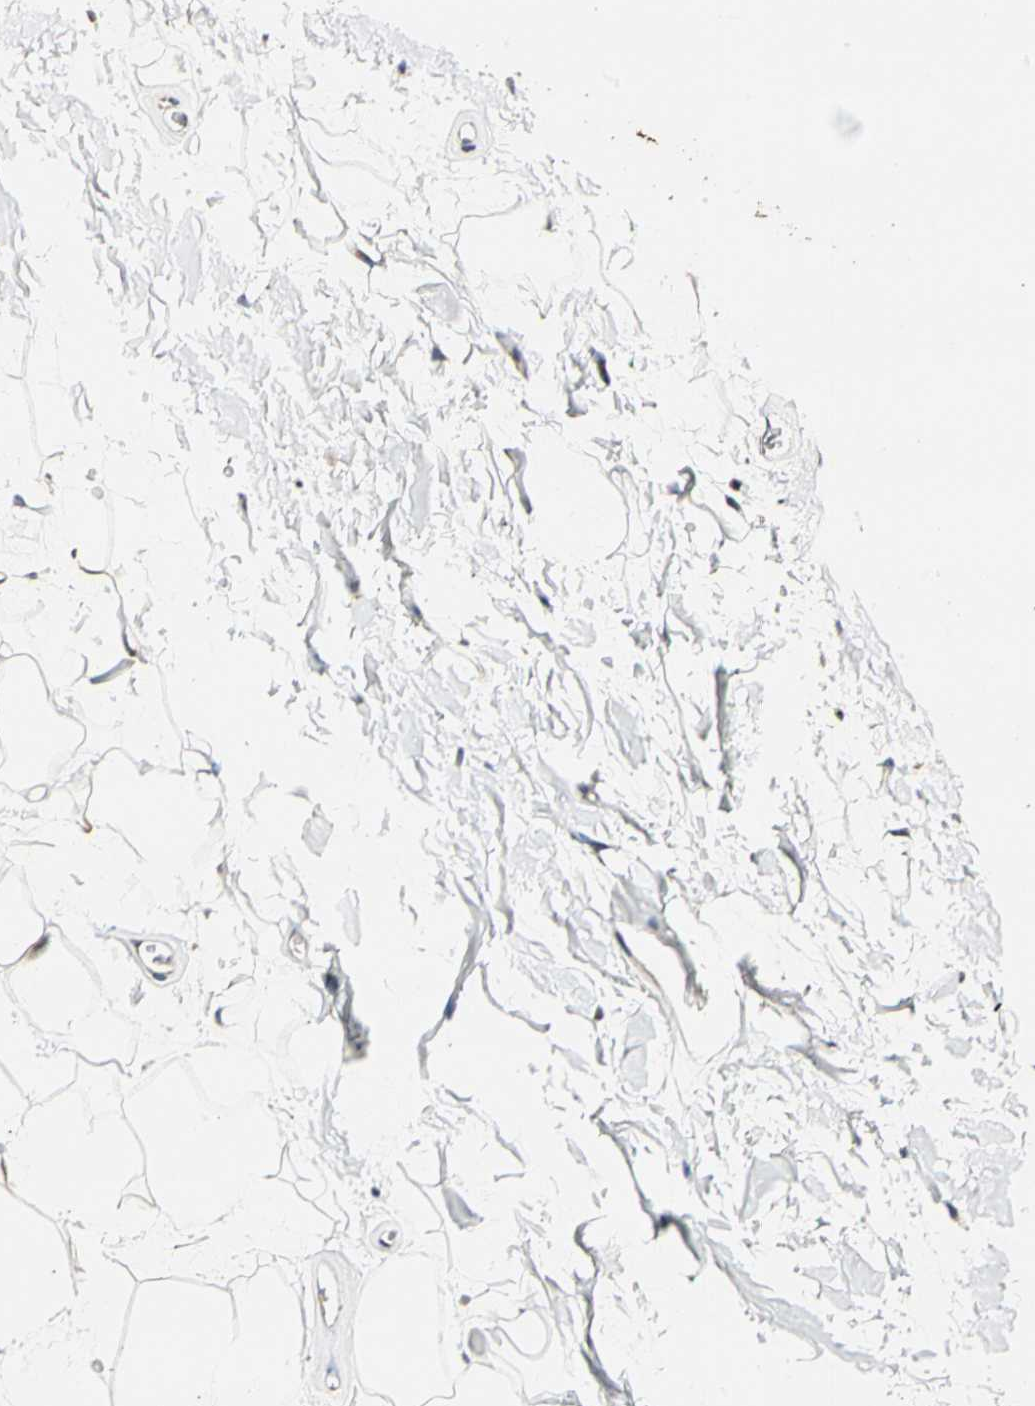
{"staining": {"intensity": "weak", "quantity": "25%-75%", "location": "cytoplasmic/membranous"}, "tissue": "adipose tissue", "cell_type": "Adipocytes", "image_type": "normal", "snomed": [{"axis": "morphology", "description": "Normal tissue, NOS"}, {"axis": "topography", "description": "Soft tissue"}], "caption": "Immunohistochemistry (DAB) staining of normal adipose tissue shows weak cytoplasmic/membranous protein expression in about 25%-75% of adipocytes. Nuclei are stained in blue.", "gene": "SOX30", "patient": {"sex": "male", "age": 72}}